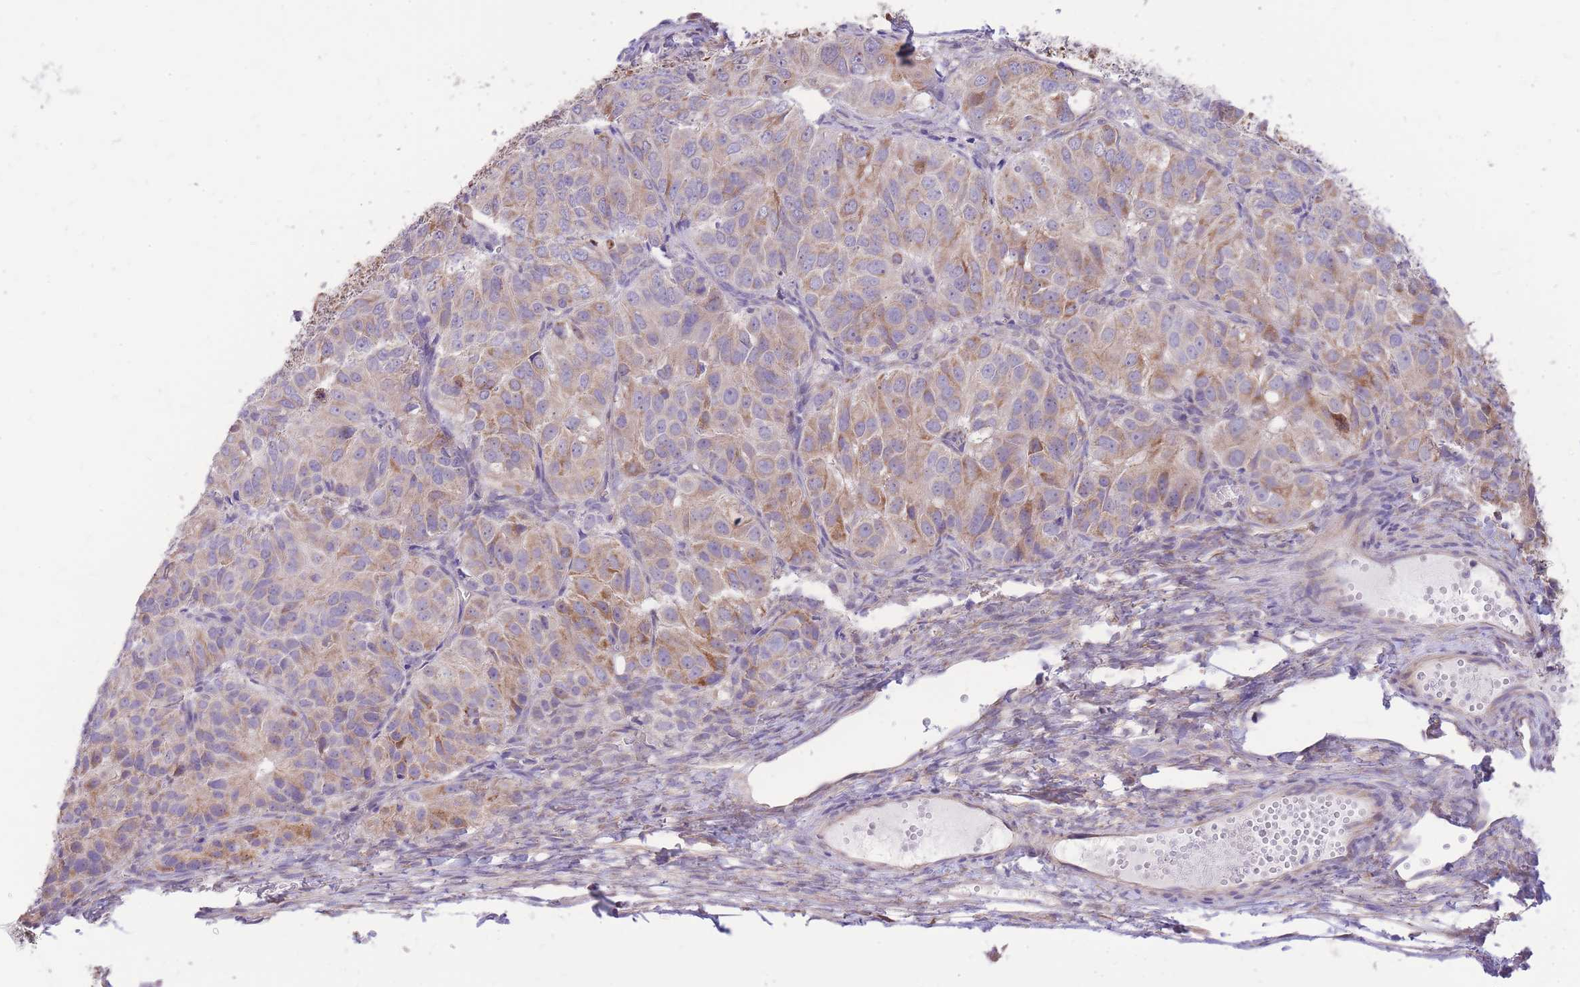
{"staining": {"intensity": "moderate", "quantity": "<25%", "location": "cytoplasmic/membranous"}, "tissue": "ovarian cancer", "cell_type": "Tumor cells", "image_type": "cancer", "snomed": [{"axis": "morphology", "description": "Carcinoma, endometroid"}, {"axis": "topography", "description": "Ovary"}], "caption": "Human ovarian cancer (endometroid carcinoma) stained with a brown dye exhibits moderate cytoplasmic/membranous positive staining in approximately <25% of tumor cells.", "gene": "TOPAZ1", "patient": {"sex": "female", "age": 51}}